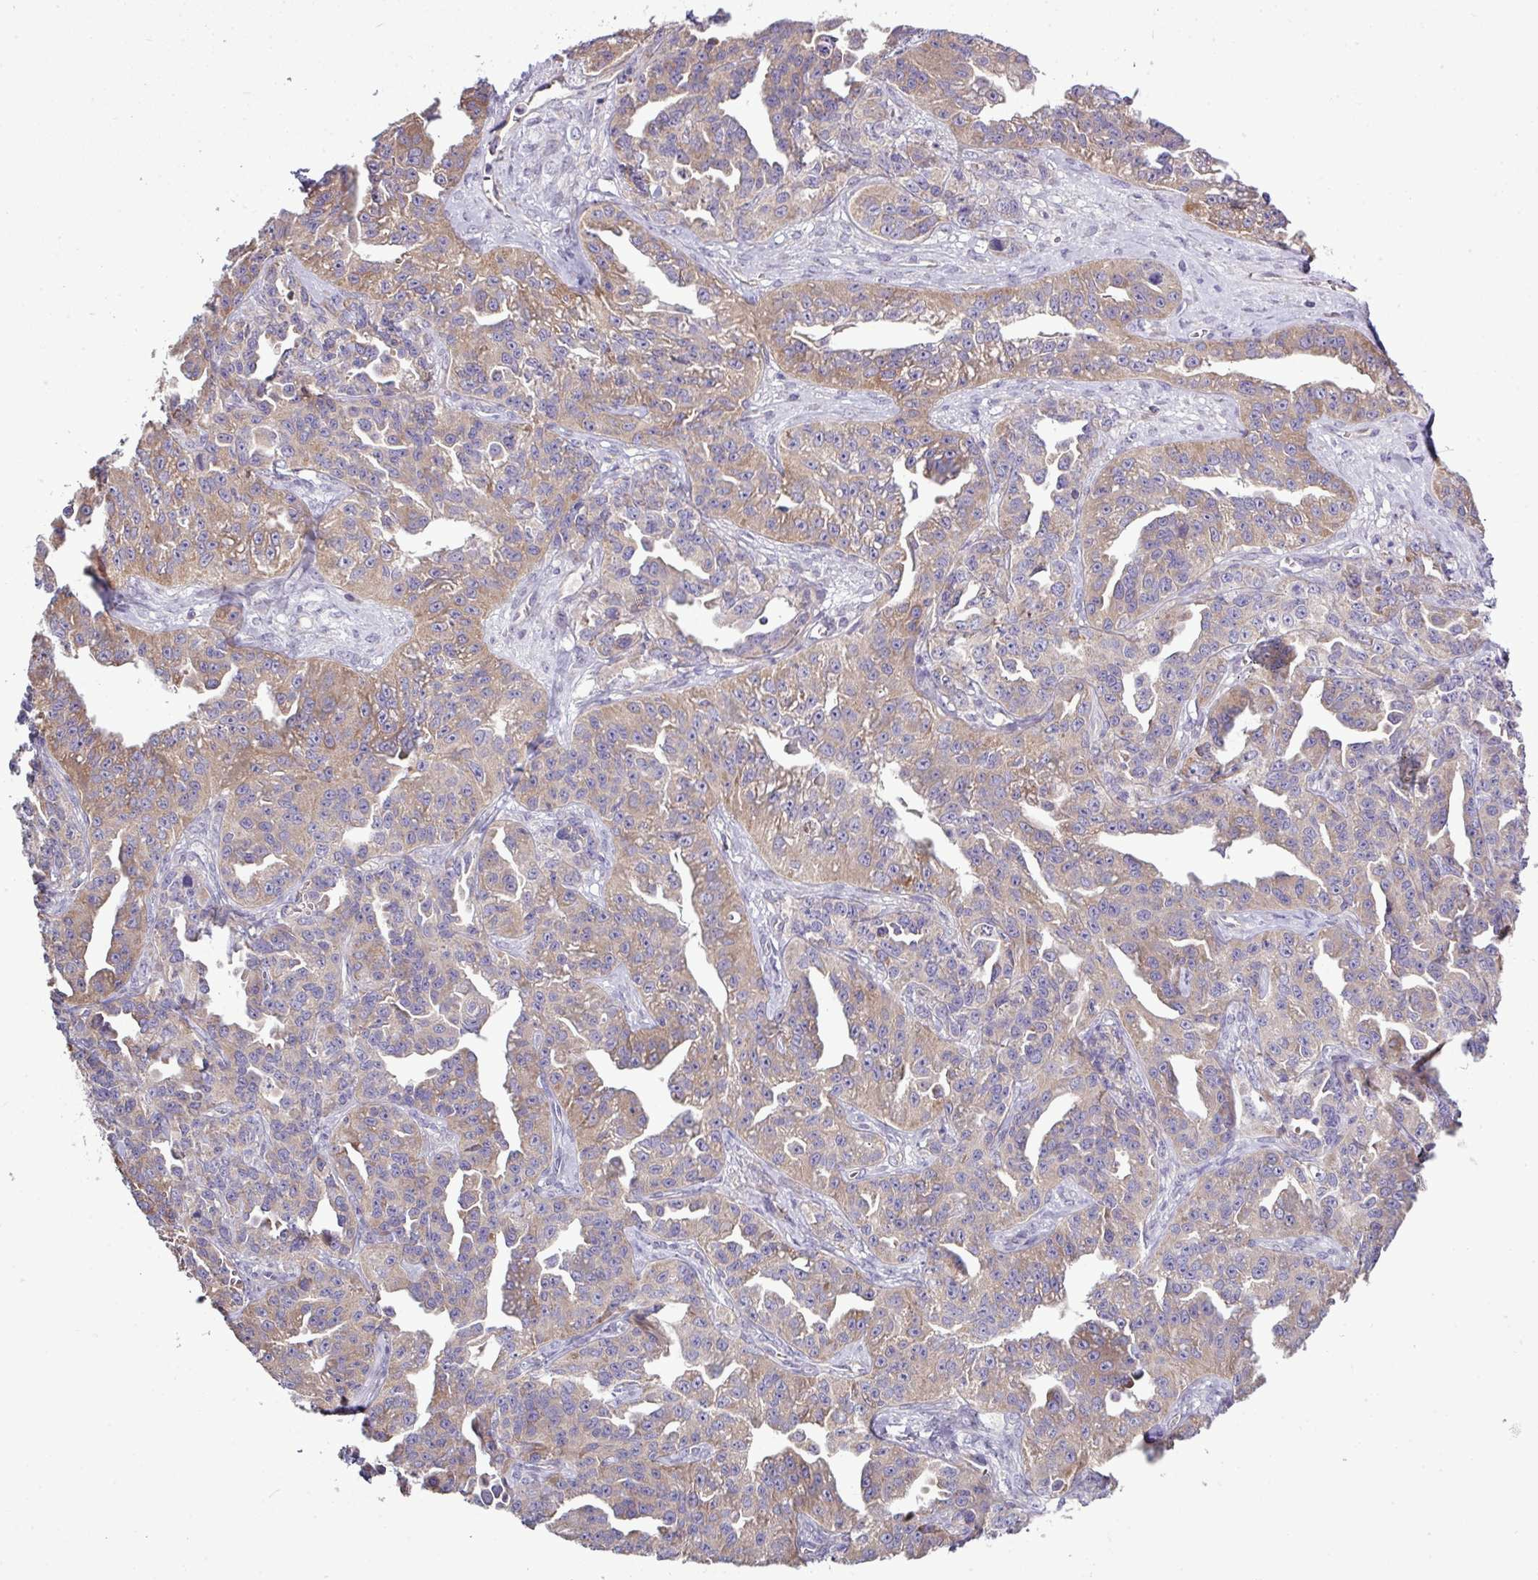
{"staining": {"intensity": "moderate", "quantity": ">75%", "location": "cytoplasmic/membranous"}, "tissue": "ovarian cancer", "cell_type": "Tumor cells", "image_type": "cancer", "snomed": [{"axis": "morphology", "description": "Cystadenocarcinoma, serous, NOS"}, {"axis": "topography", "description": "Ovary"}], "caption": "Immunohistochemistry (IHC) image of neoplastic tissue: human ovarian cancer (serous cystadenocarcinoma) stained using immunohistochemistry (IHC) displays medium levels of moderate protein expression localized specifically in the cytoplasmic/membranous of tumor cells, appearing as a cytoplasmic/membranous brown color.", "gene": "AGAP5", "patient": {"sex": "female", "age": 75}}